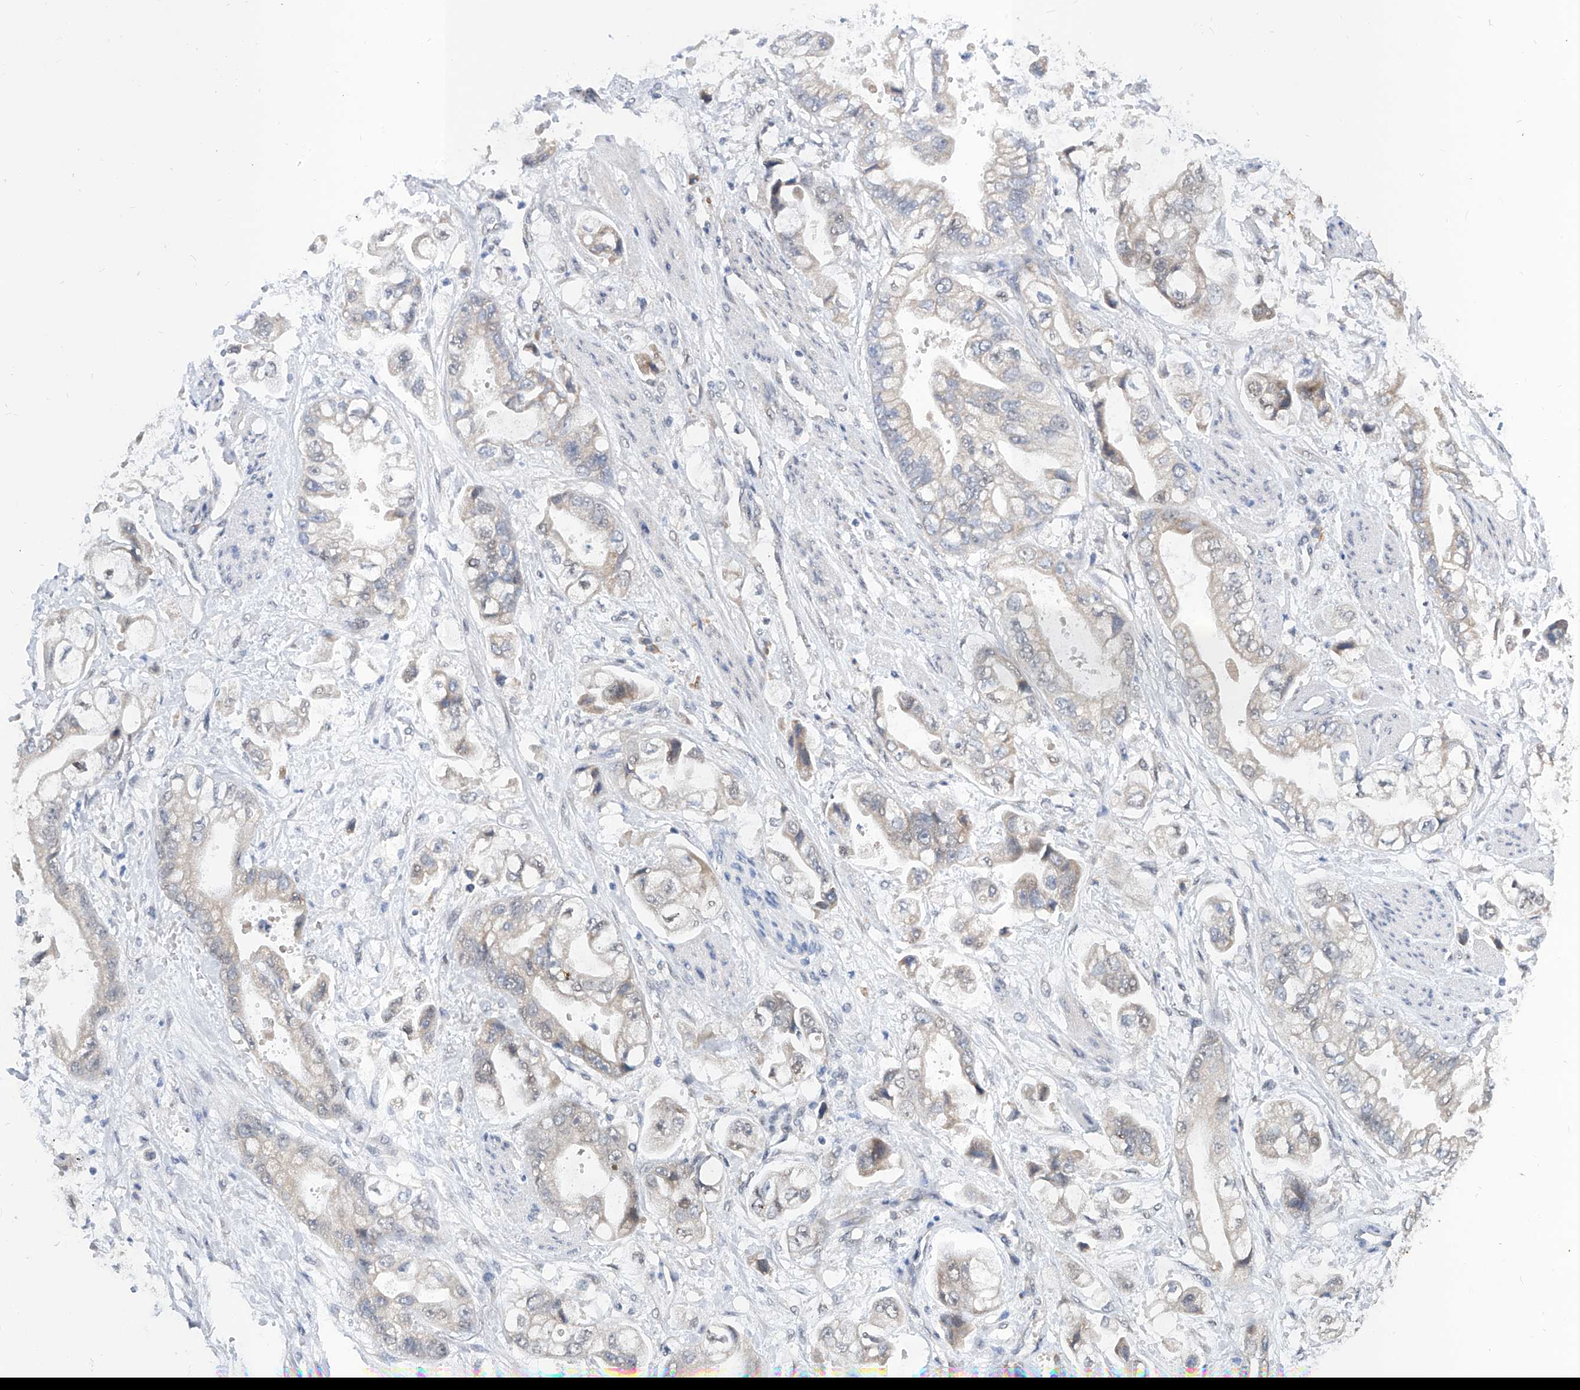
{"staining": {"intensity": "negative", "quantity": "none", "location": "none"}, "tissue": "stomach cancer", "cell_type": "Tumor cells", "image_type": "cancer", "snomed": [{"axis": "morphology", "description": "Adenocarcinoma, NOS"}, {"axis": "topography", "description": "Stomach"}], "caption": "High power microscopy histopathology image of an IHC photomicrograph of adenocarcinoma (stomach), revealing no significant expression in tumor cells.", "gene": "CARMIL3", "patient": {"sex": "male", "age": 62}}